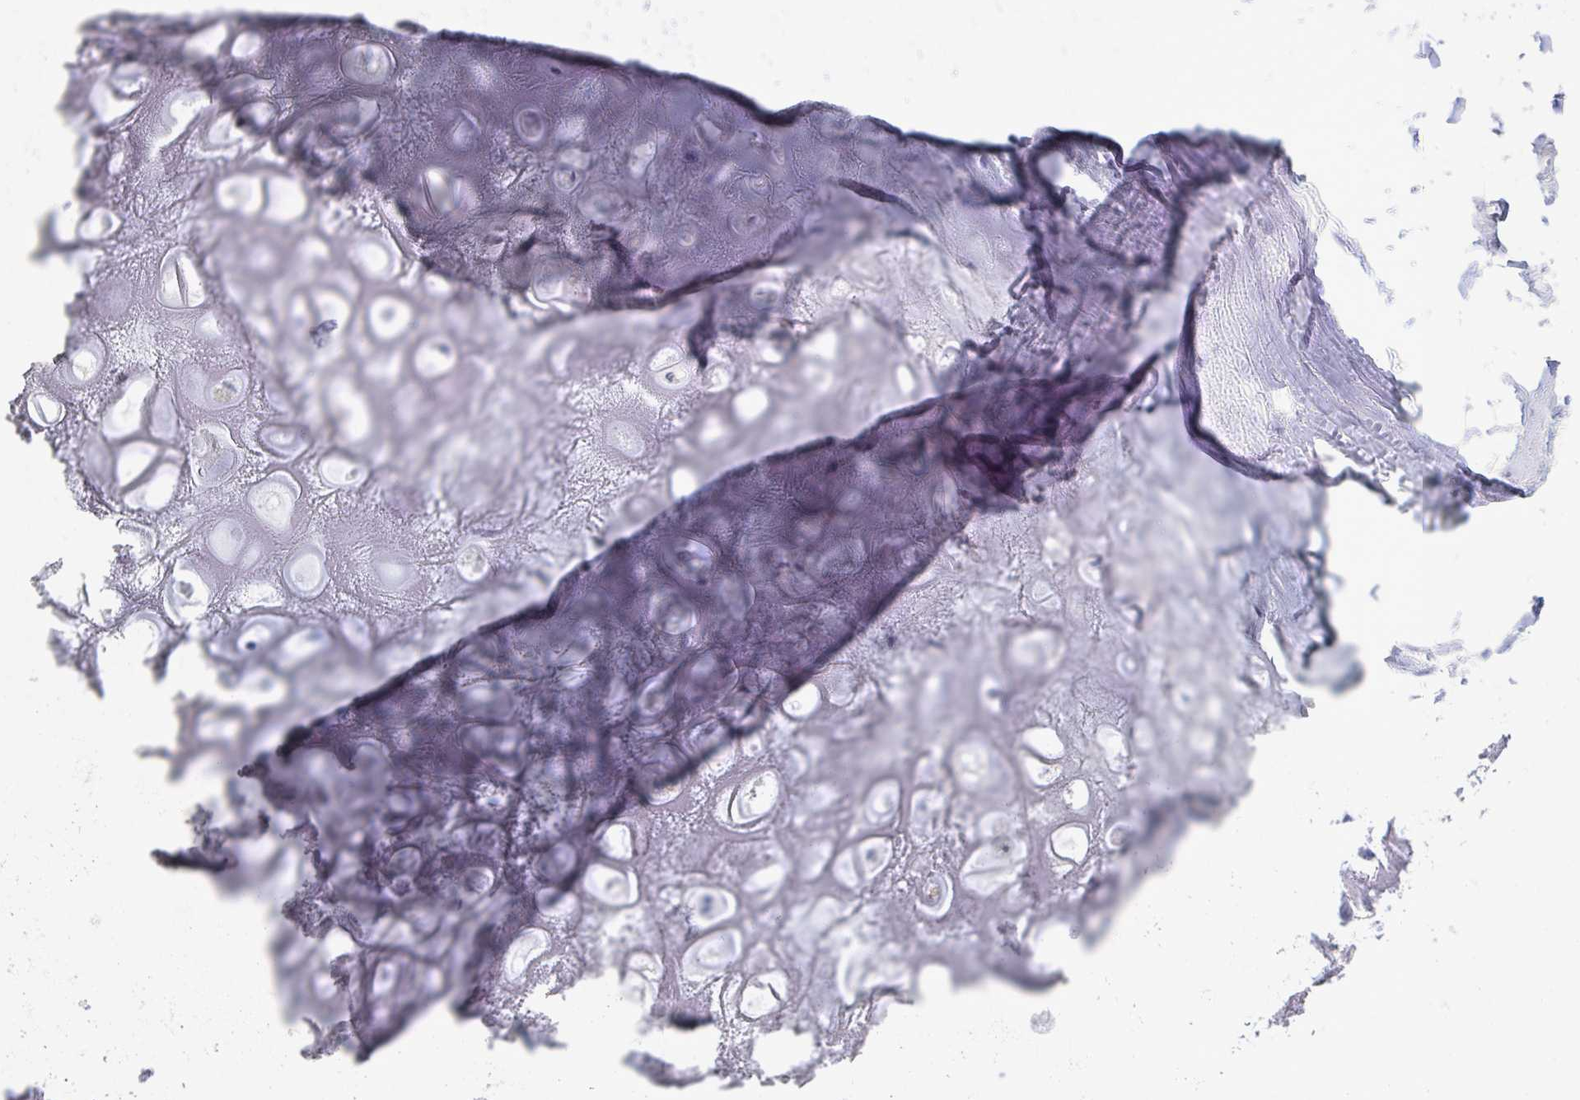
{"staining": {"intensity": "negative", "quantity": "none", "location": "none"}, "tissue": "soft tissue", "cell_type": "Chondrocytes", "image_type": "normal", "snomed": [{"axis": "morphology", "description": "Normal tissue, NOS"}, {"axis": "topography", "description": "Lymph node"}, {"axis": "topography", "description": "Cartilage tissue"}, {"axis": "topography", "description": "Nasopharynx"}], "caption": "Immunohistochemistry image of normal soft tissue: human soft tissue stained with DAB displays no significant protein expression in chondrocytes.", "gene": "NAA30", "patient": {"sex": "male", "age": 63}}